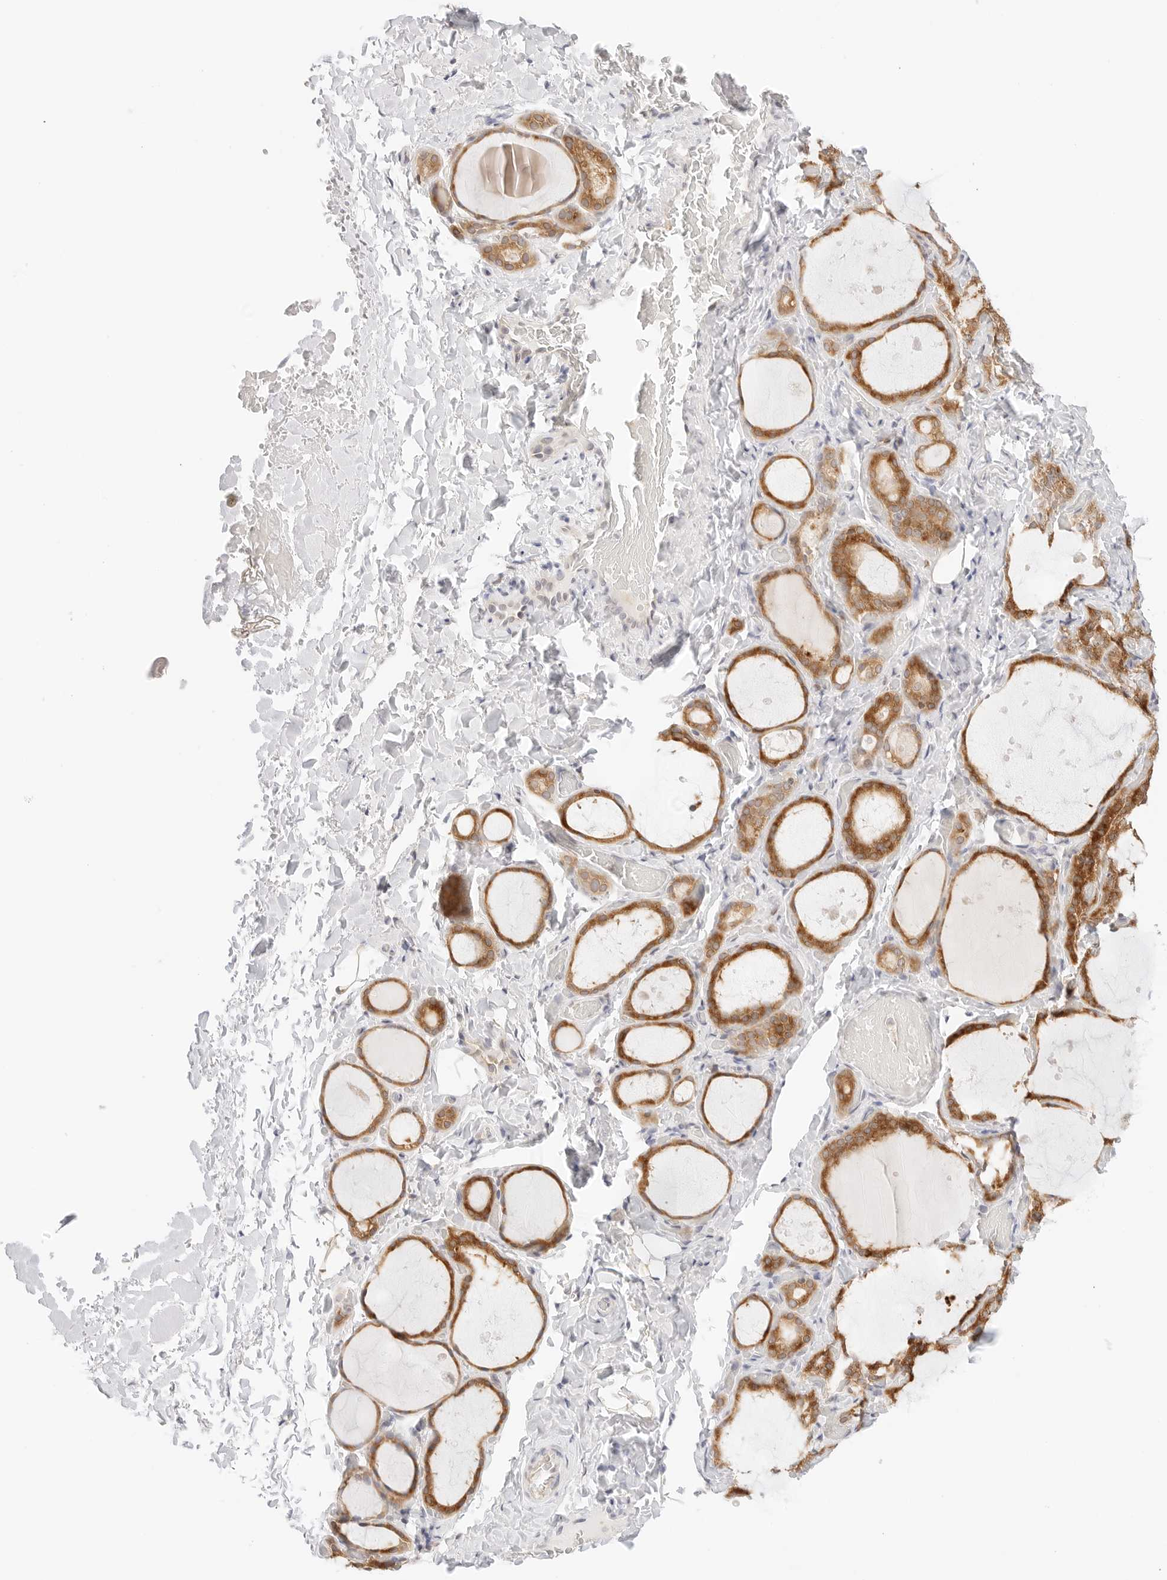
{"staining": {"intensity": "moderate", "quantity": ">75%", "location": "cytoplasmic/membranous"}, "tissue": "thyroid gland", "cell_type": "Glandular cells", "image_type": "normal", "snomed": [{"axis": "morphology", "description": "Normal tissue, NOS"}, {"axis": "topography", "description": "Thyroid gland"}], "caption": "Normal thyroid gland reveals moderate cytoplasmic/membranous expression in about >75% of glandular cells, visualized by immunohistochemistry.", "gene": "ERO1B", "patient": {"sex": "female", "age": 44}}